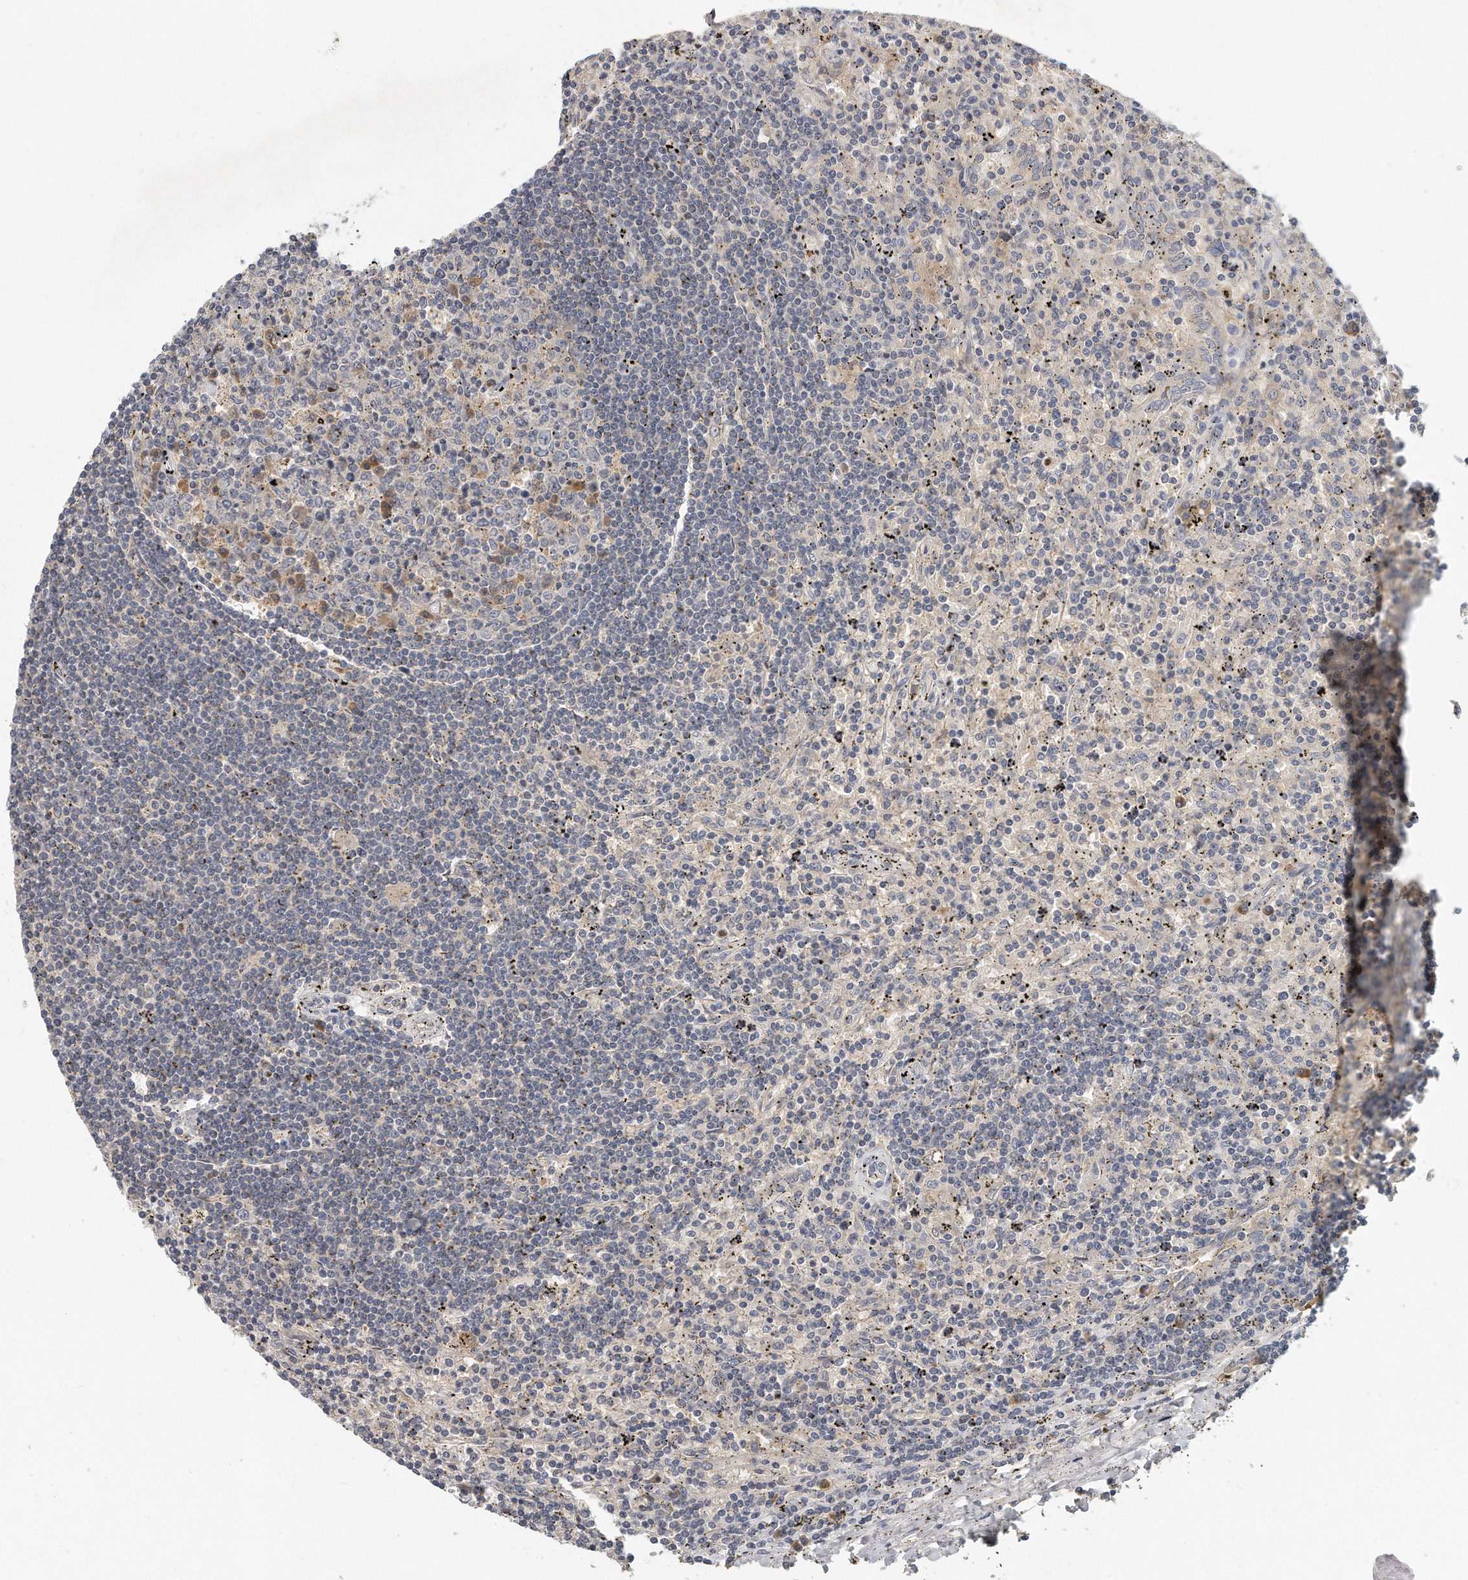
{"staining": {"intensity": "negative", "quantity": "none", "location": "none"}, "tissue": "lymphoma", "cell_type": "Tumor cells", "image_type": "cancer", "snomed": [{"axis": "morphology", "description": "Malignant lymphoma, non-Hodgkin's type, Low grade"}, {"axis": "topography", "description": "Spleen"}], "caption": "Immunohistochemistry micrograph of human lymphoma stained for a protein (brown), which demonstrates no staining in tumor cells.", "gene": "TRAPPC14", "patient": {"sex": "male", "age": 76}}